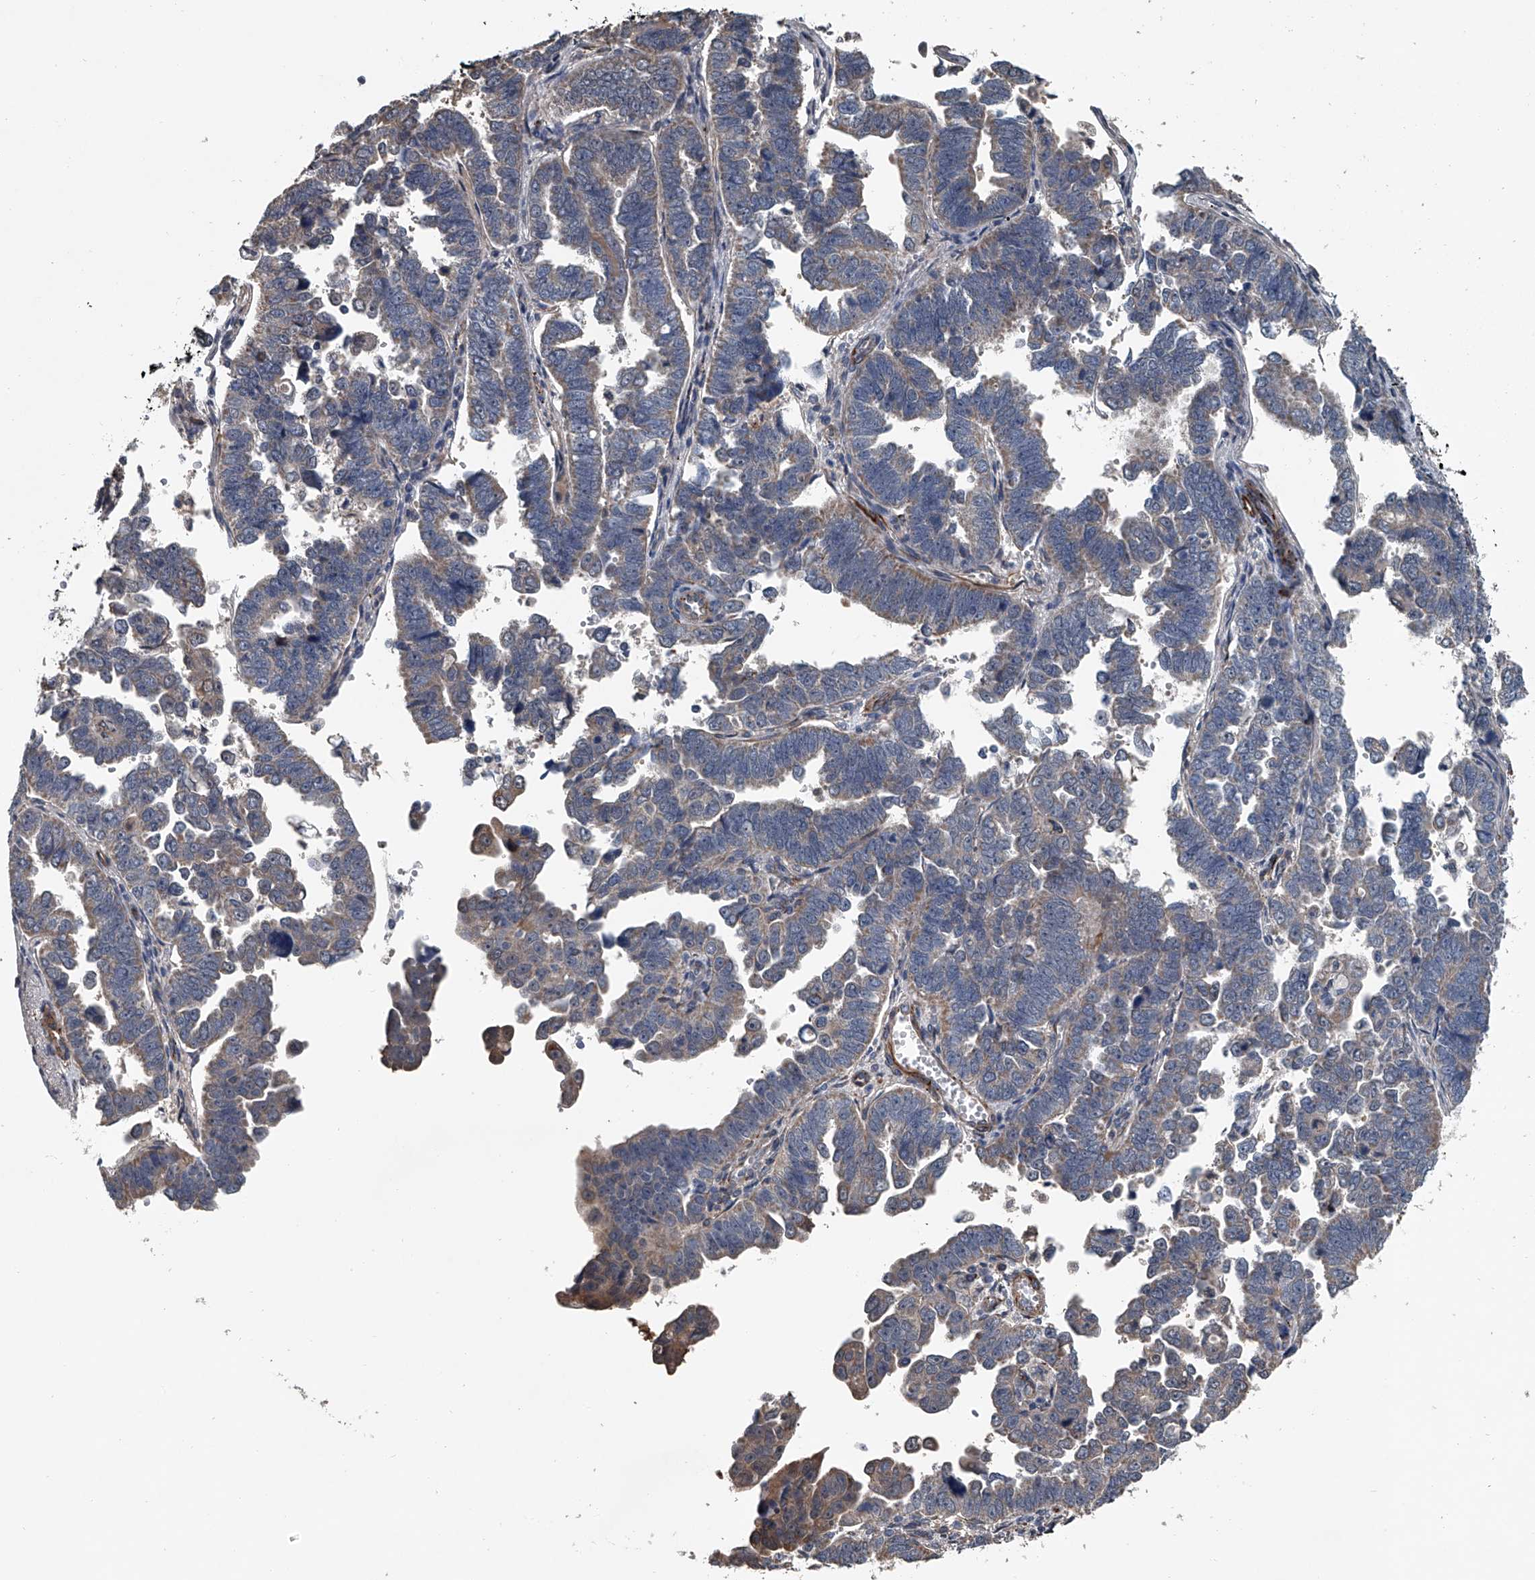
{"staining": {"intensity": "weak", "quantity": "<25%", "location": "cytoplasmic/membranous"}, "tissue": "endometrial cancer", "cell_type": "Tumor cells", "image_type": "cancer", "snomed": [{"axis": "morphology", "description": "Adenocarcinoma, NOS"}, {"axis": "topography", "description": "Endometrium"}], "caption": "Human adenocarcinoma (endometrial) stained for a protein using immunohistochemistry (IHC) demonstrates no staining in tumor cells.", "gene": "LDLRAD2", "patient": {"sex": "female", "age": 75}}